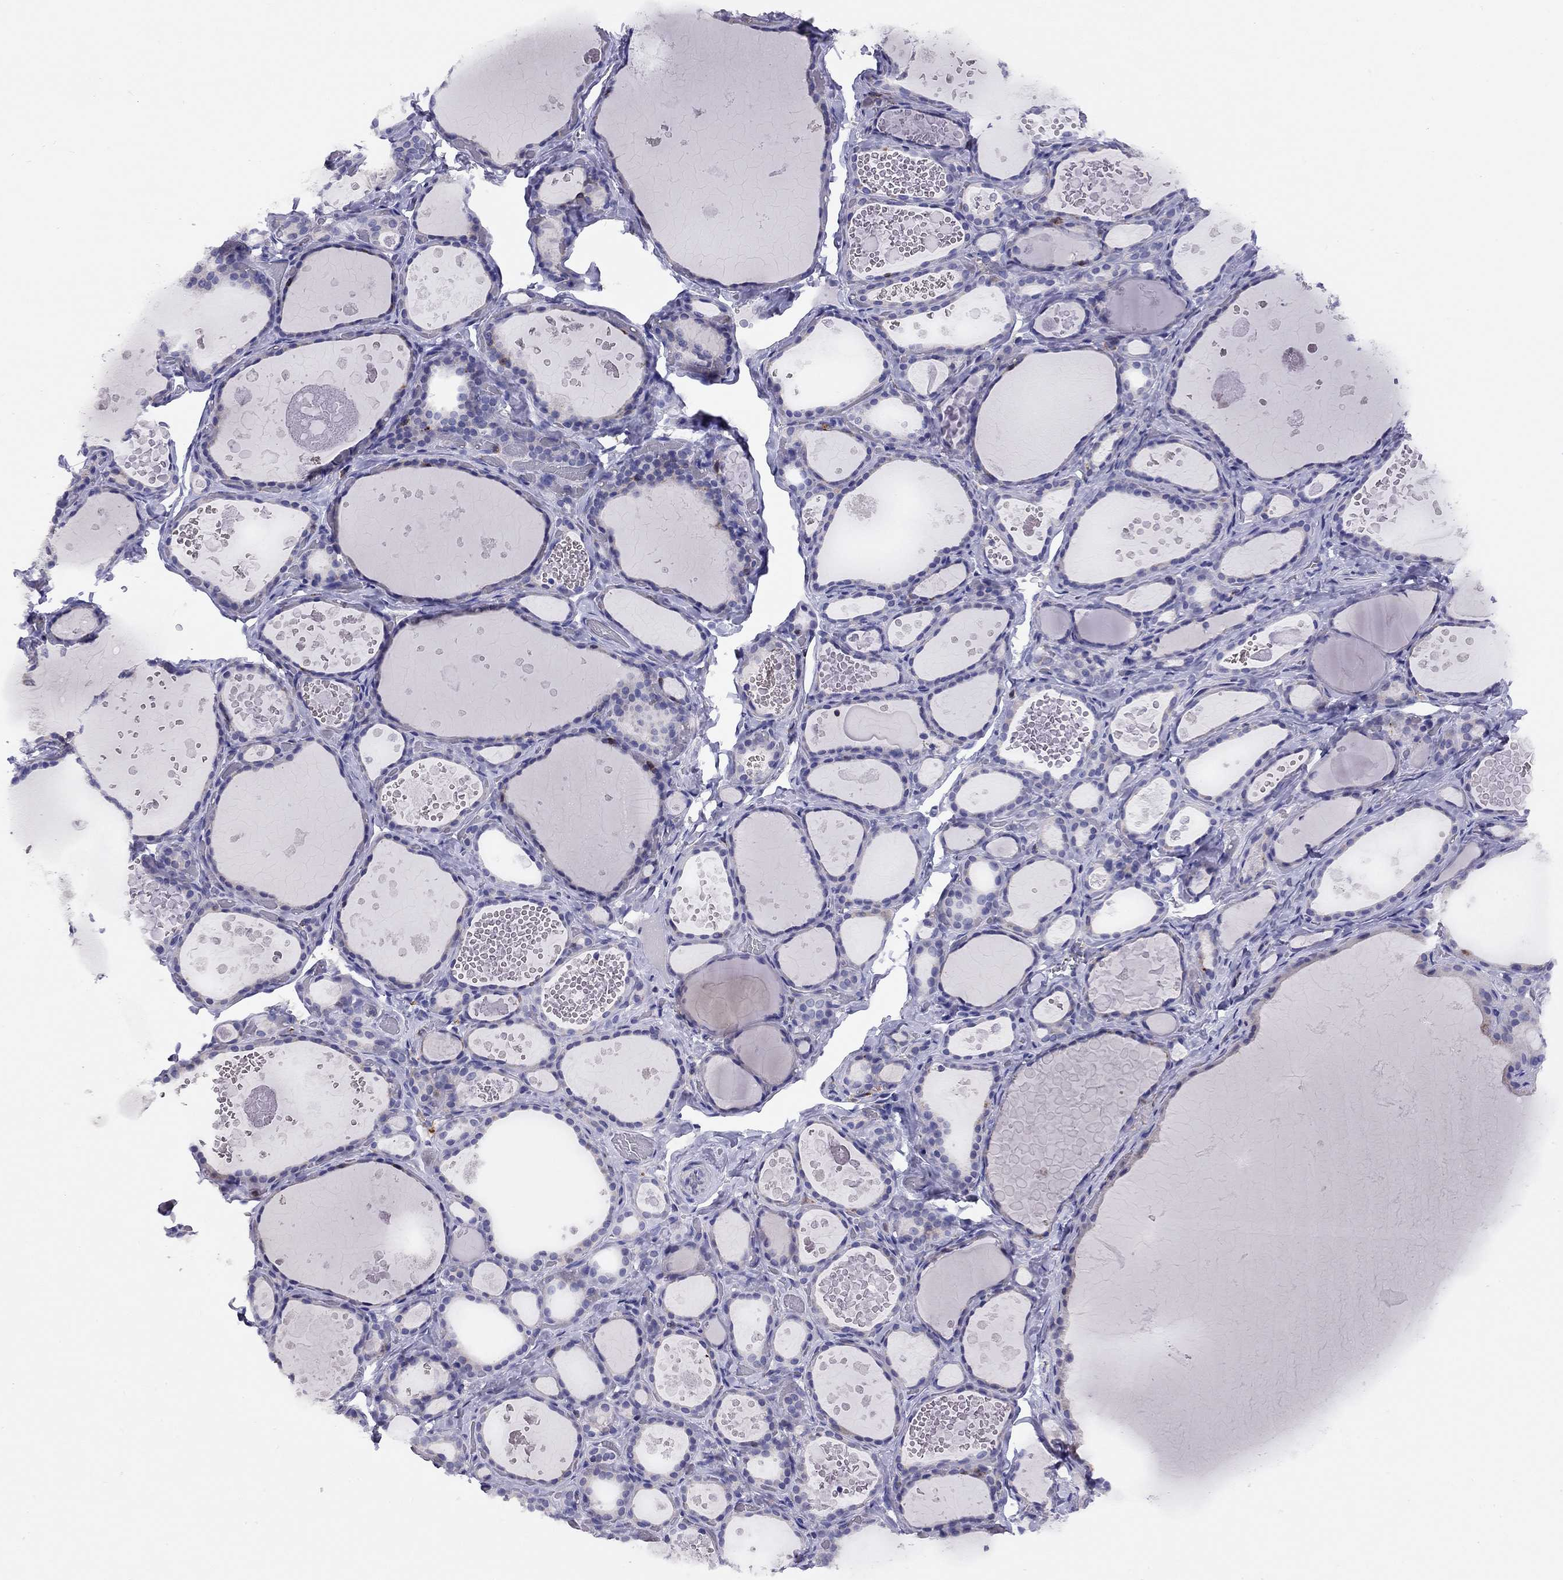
{"staining": {"intensity": "negative", "quantity": "none", "location": "none"}, "tissue": "thyroid gland", "cell_type": "Glandular cells", "image_type": "normal", "snomed": [{"axis": "morphology", "description": "Normal tissue, NOS"}, {"axis": "topography", "description": "Thyroid gland"}], "caption": "IHC histopathology image of unremarkable human thyroid gland stained for a protein (brown), which reveals no positivity in glandular cells.", "gene": "CITED1", "patient": {"sex": "female", "age": 56}}